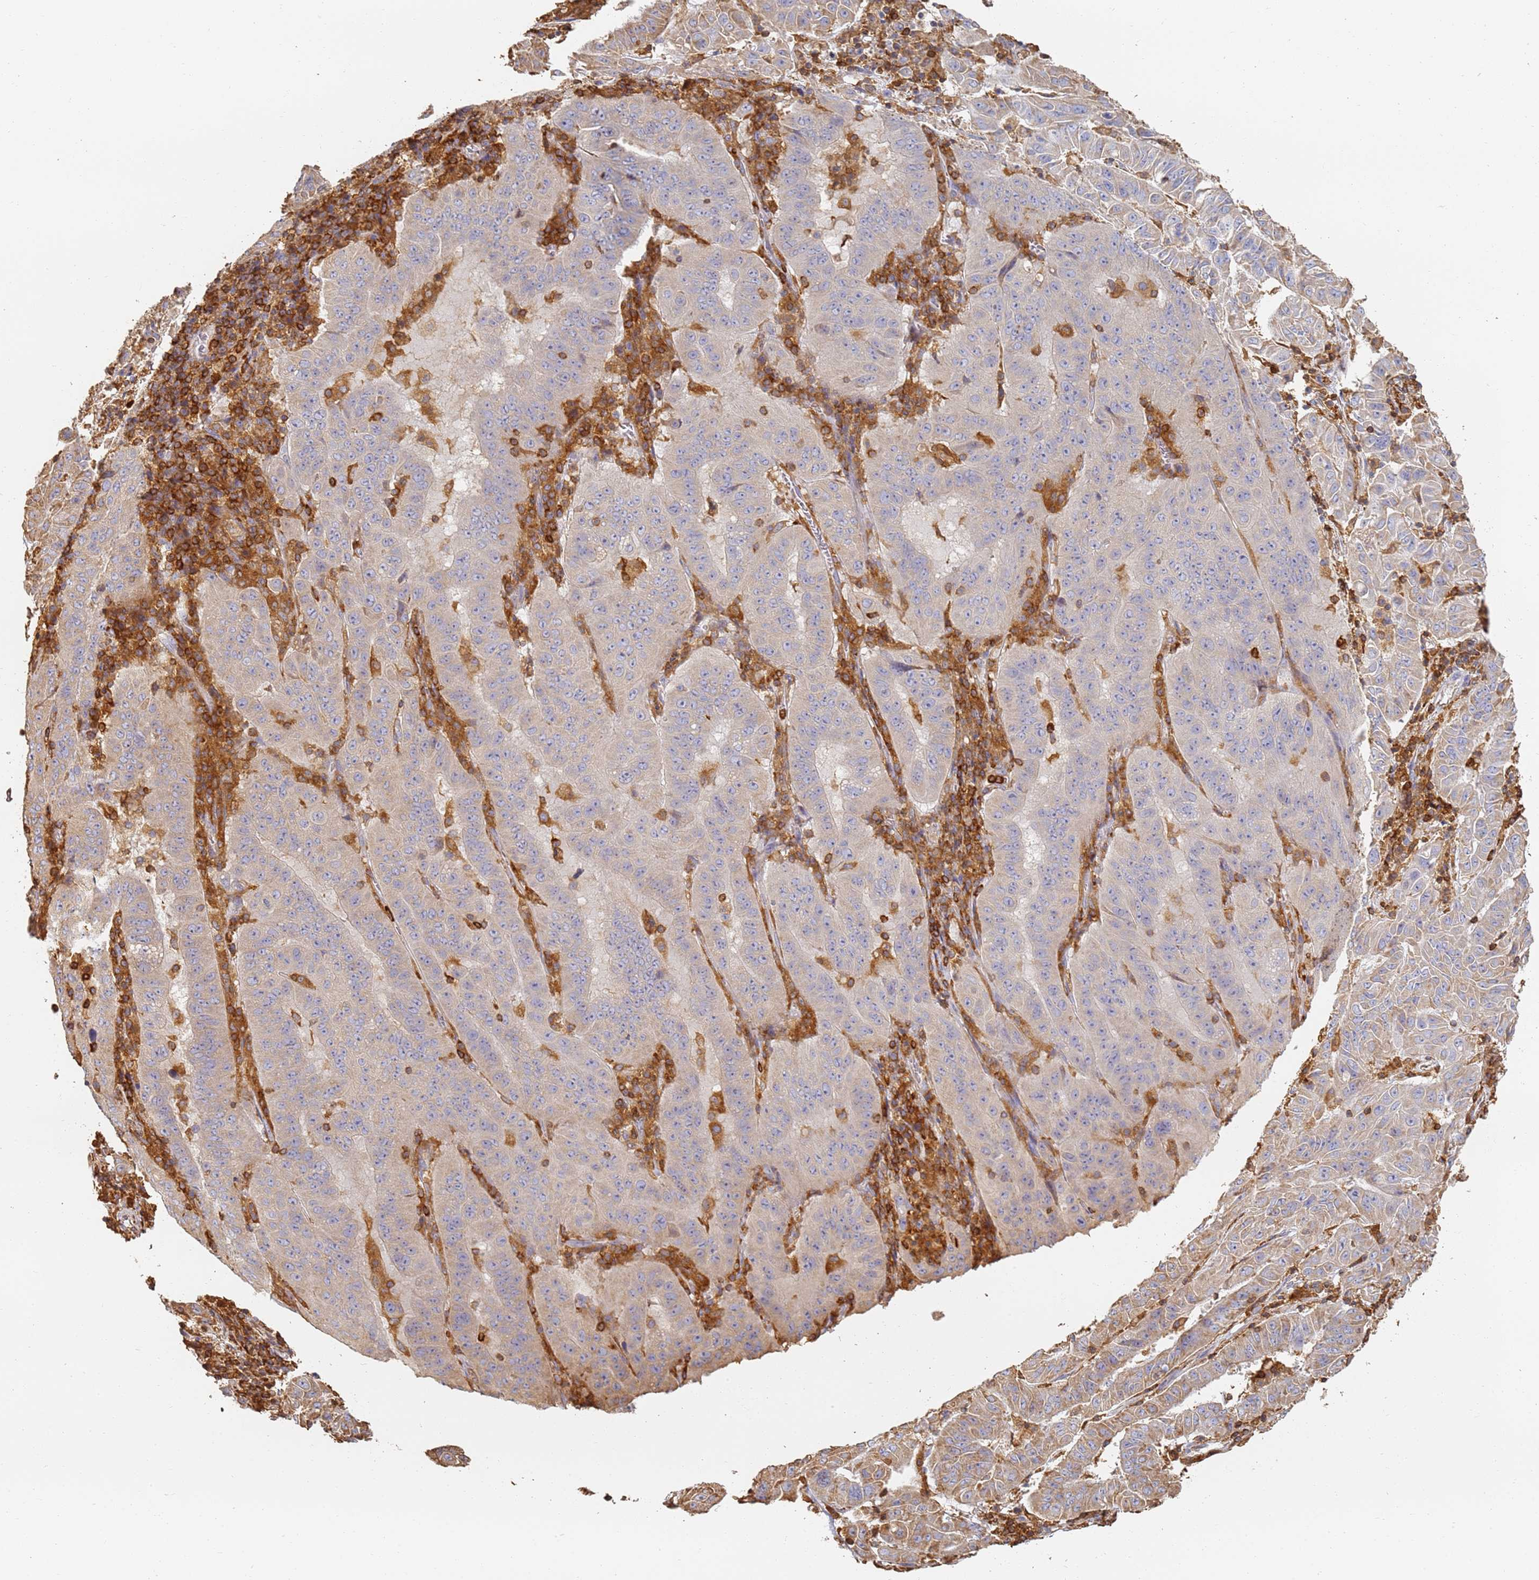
{"staining": {"intensity": "negative", "quantity": "none", "location": "none"}, "tissue": "pancreatic cancer", "cell_type": "Tumor cells", "image_type": "cancer", "snomed": [{"axis": "morphology", "description": "Adenocarcinoma, NOS"}, {"axis": "topography", "description": "Pancreas"}], "caption": "Tumor cells show no significant staining in pancreatic cancer.", "gene": "BIN2", "patient": {"sex": "male", "age": 63}}